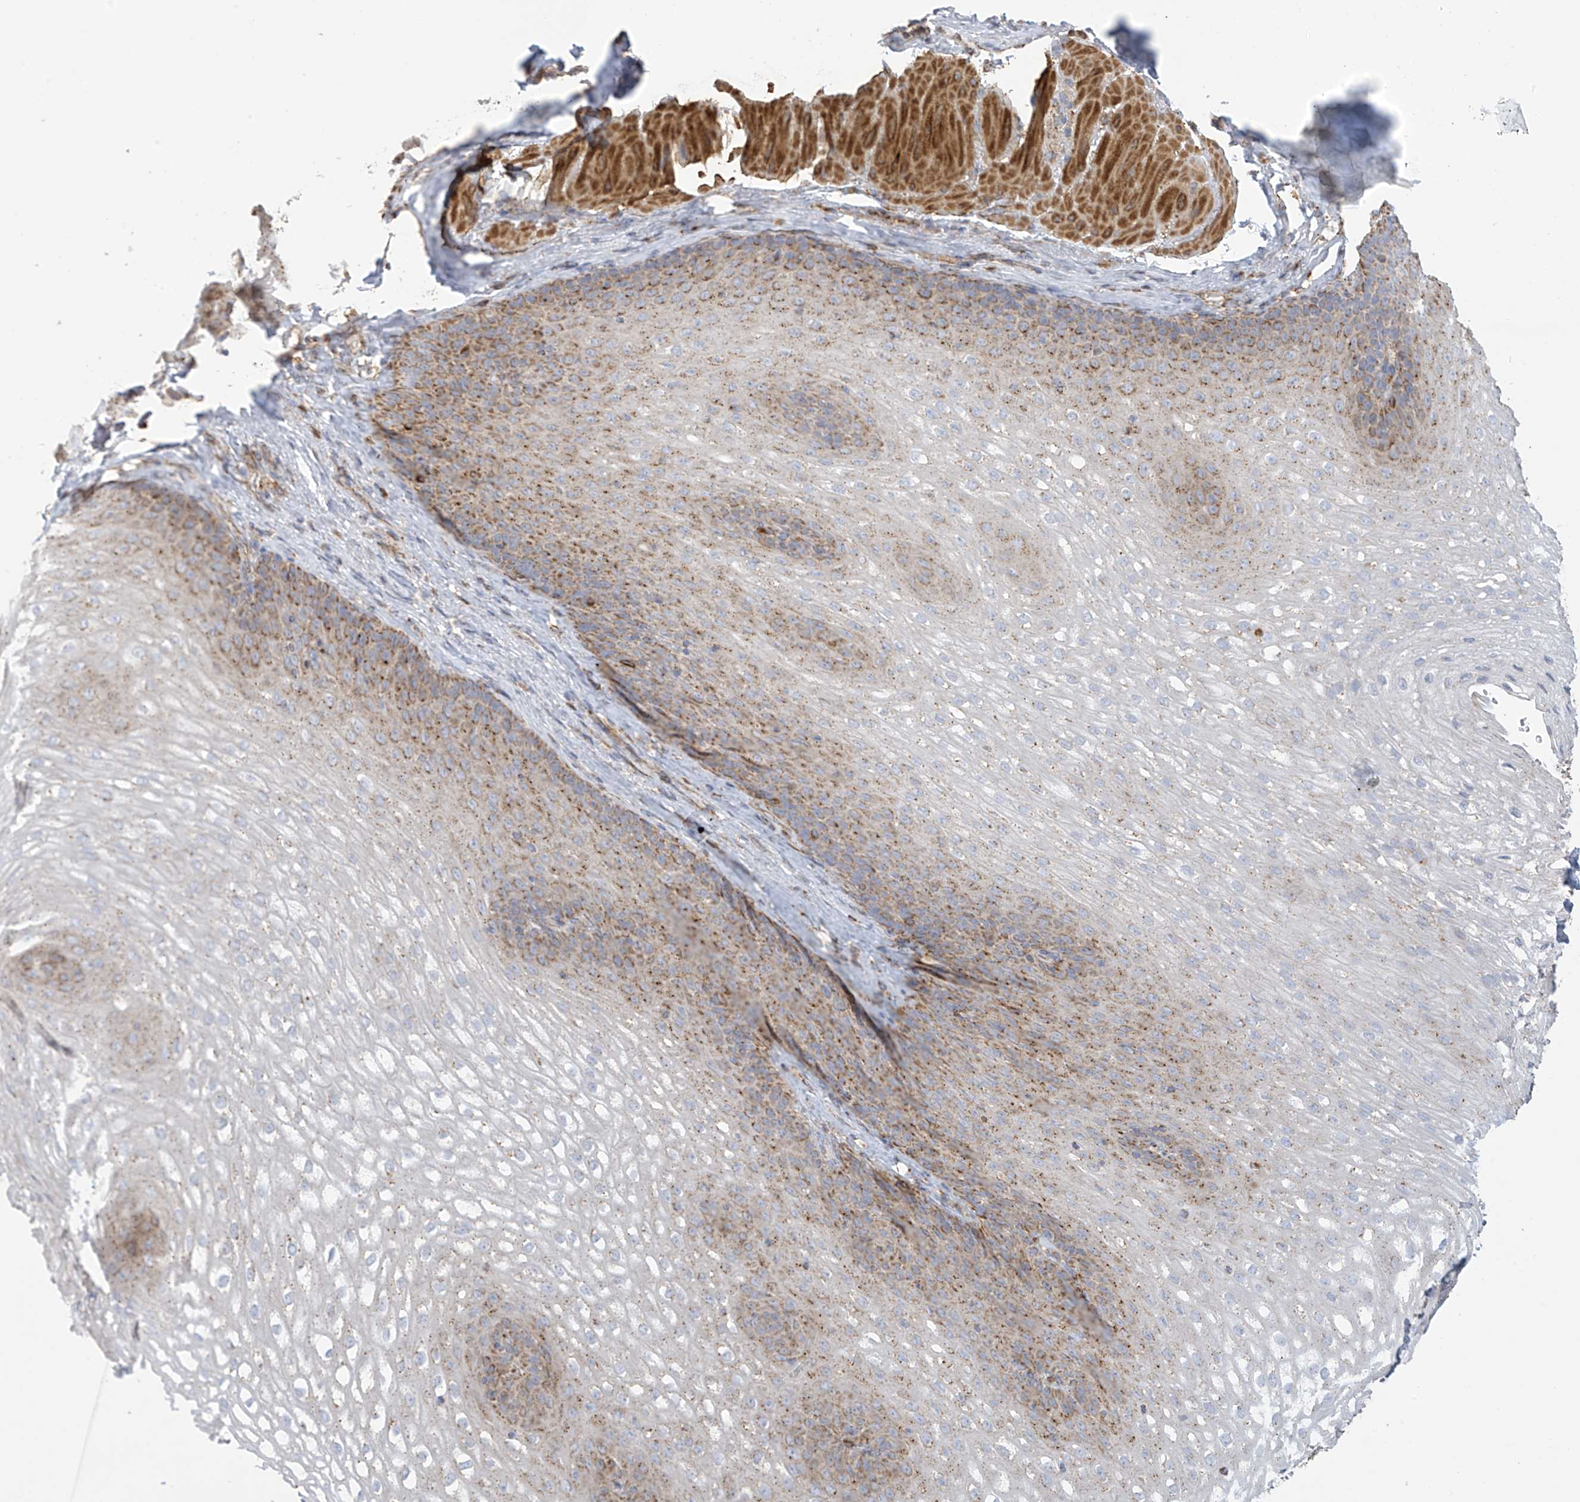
{"staining": {"intensity": "moderate", "quantity": "25%-75%", "location": "cytoplasmic/membranous"}, "tissue": "esophagus", "cell_type": "Squamous epithelial cells", "image_type": "normal", "snomed": [{"axis": "morphology", "description": "Normal tissue, NOS"}, {"axis": "topography", "description": "Esophagus"}], "caption": "Immunohistochemistry (IHC) staining of unremarkable esophagus, which reveals medium levels of moderate cytoplasmic/membranous expression in approximately 25%-75% of squamous epithelial cells indicating moderate cytoplasmic/membranous protein positivity. The staining was performed using DAB (3,3'-diaminobenzidine) (brown) for protein detection and nuclei were counterstained in hematoxylin (blue).", "gene": "ITM2B", "patient": {"sex": "female", "age": 66}}